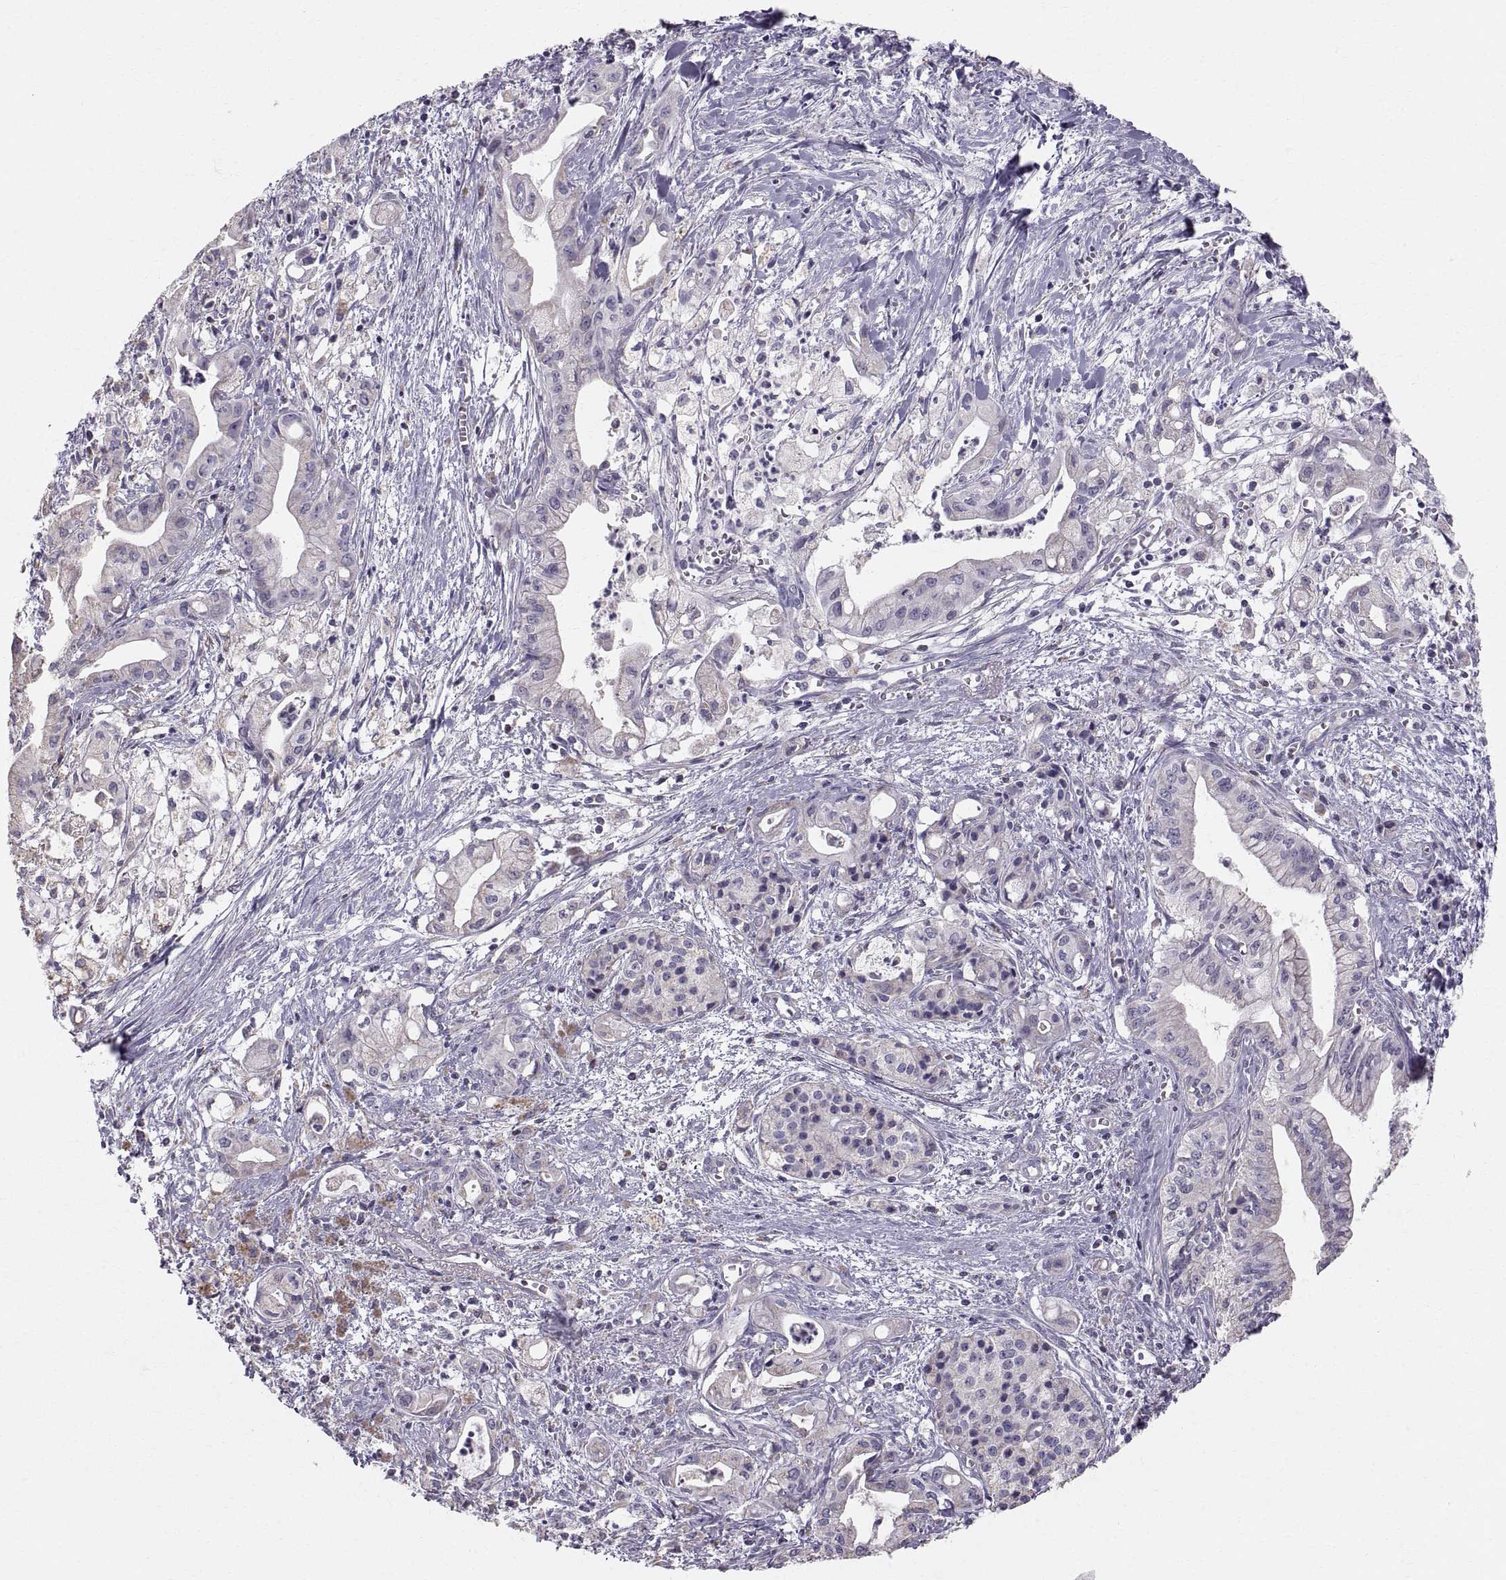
{"staining": {"intensity": "negative", "quantity": "none", "location": "none"}, "tissue": "pancreatic cancer", "cell_type": "Tumor cells", "image_type": "cancer", "snomed": [{"axis": "morphology", "description": "Adenocarcinoma, NOS"}, {"axis": "topography", "description": "Pancreas"}], "caption": "Tumor cells are negative for protein expression in human pancreatic adenocarcinoma. (DAB immunohistochemistry (IHC) with hematoxylin counter stain).", "gene": "STMND1", "patient": {"sex": "male", "age": 71}}